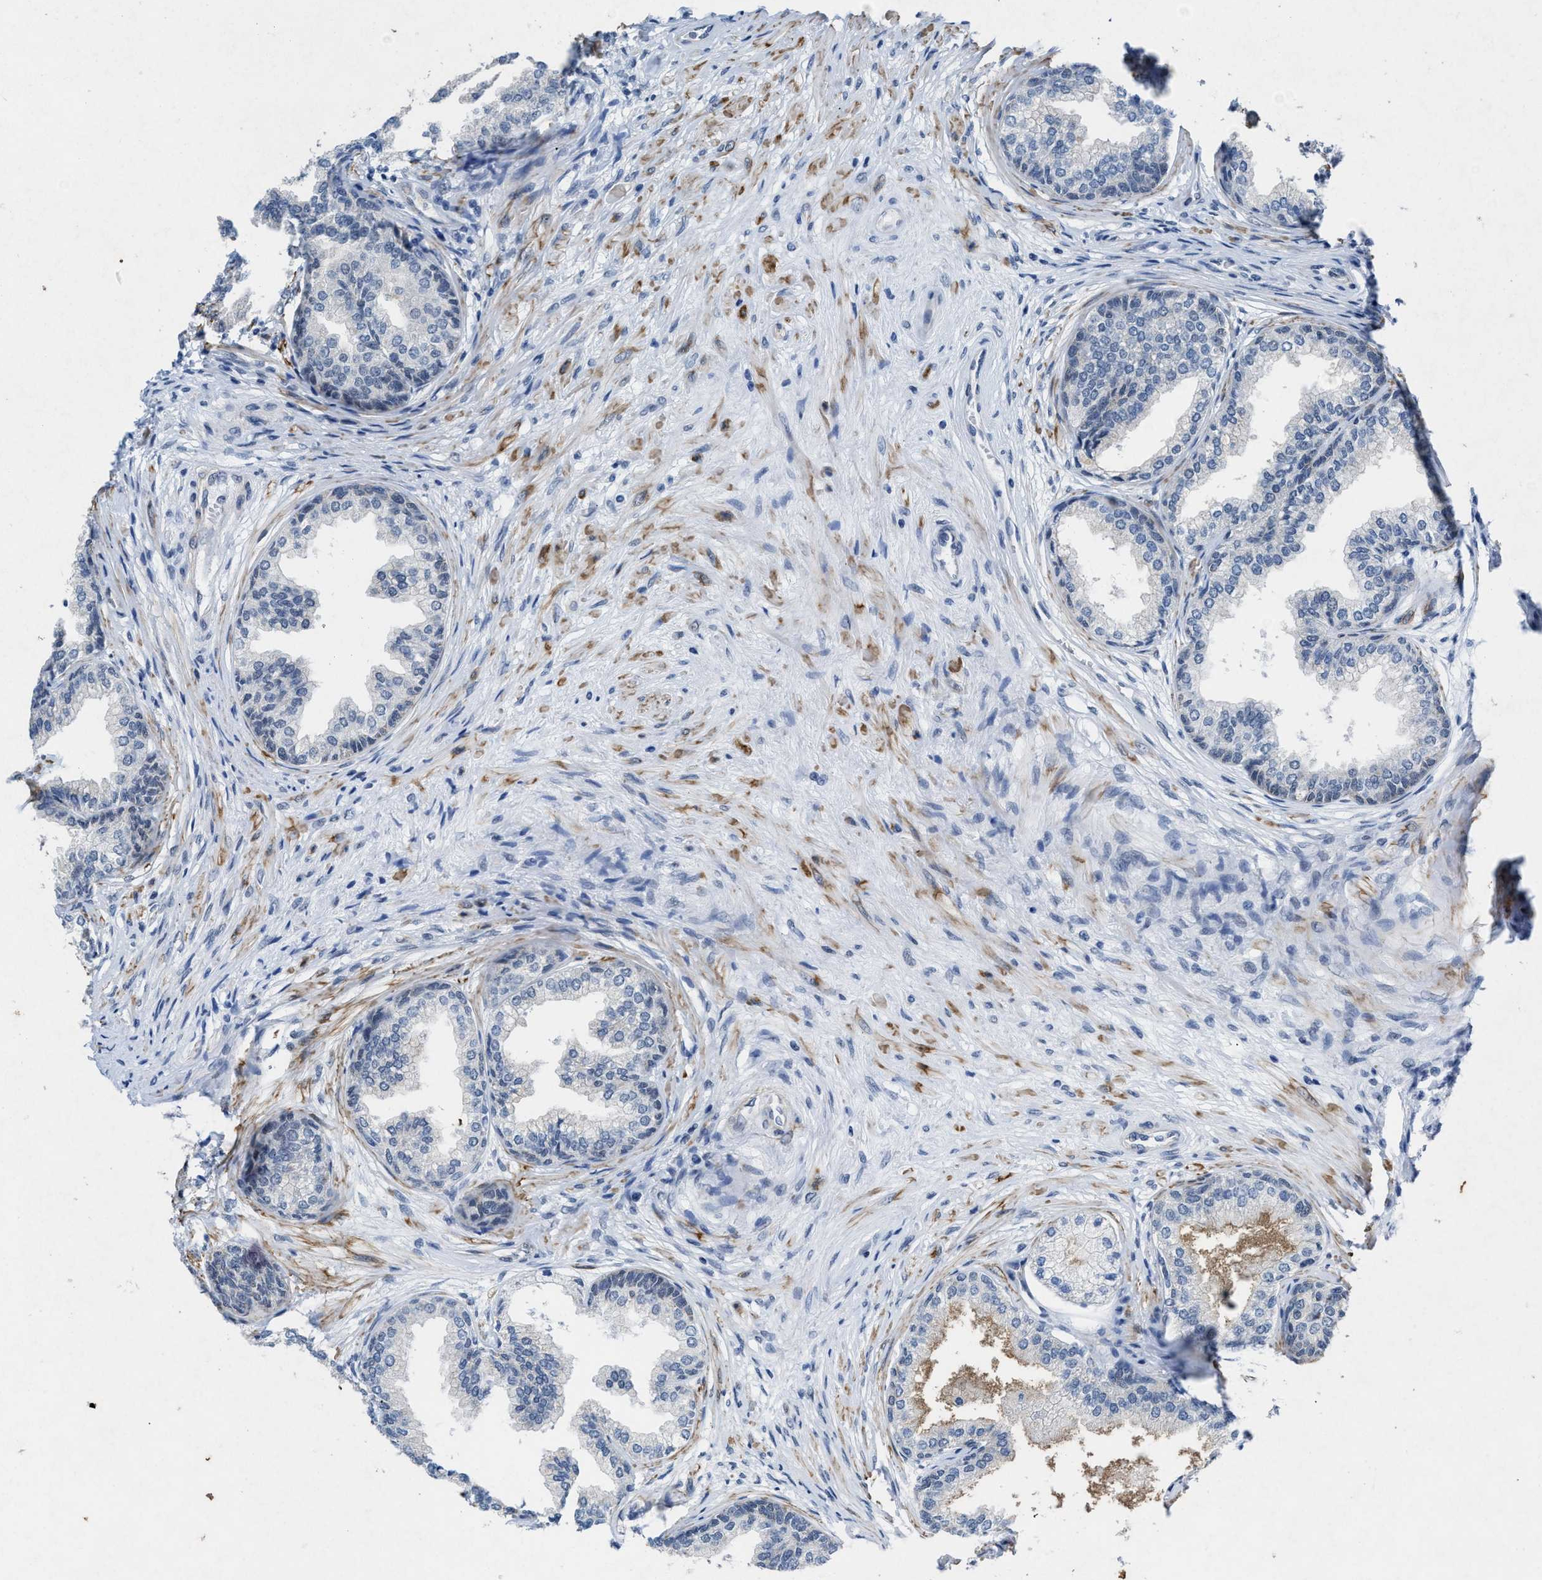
{"staining": {"intensity": "weak", "quantity": "<25%", "location": "nuclear"}, "tissue": "prostate", "cell_type": "Glandular cells", "image_type": "normal", "snomed": [{"axis": "morphology", "description": "Normal tissue, NOS"}, {"axis": "topography", "description": "Prostate"}], "caption": "This is an IHC micrograph of normal prostate. There is no staining in glandular cells.", "gene": "ID3", "patient": {"sex": "male", "age": 76}}